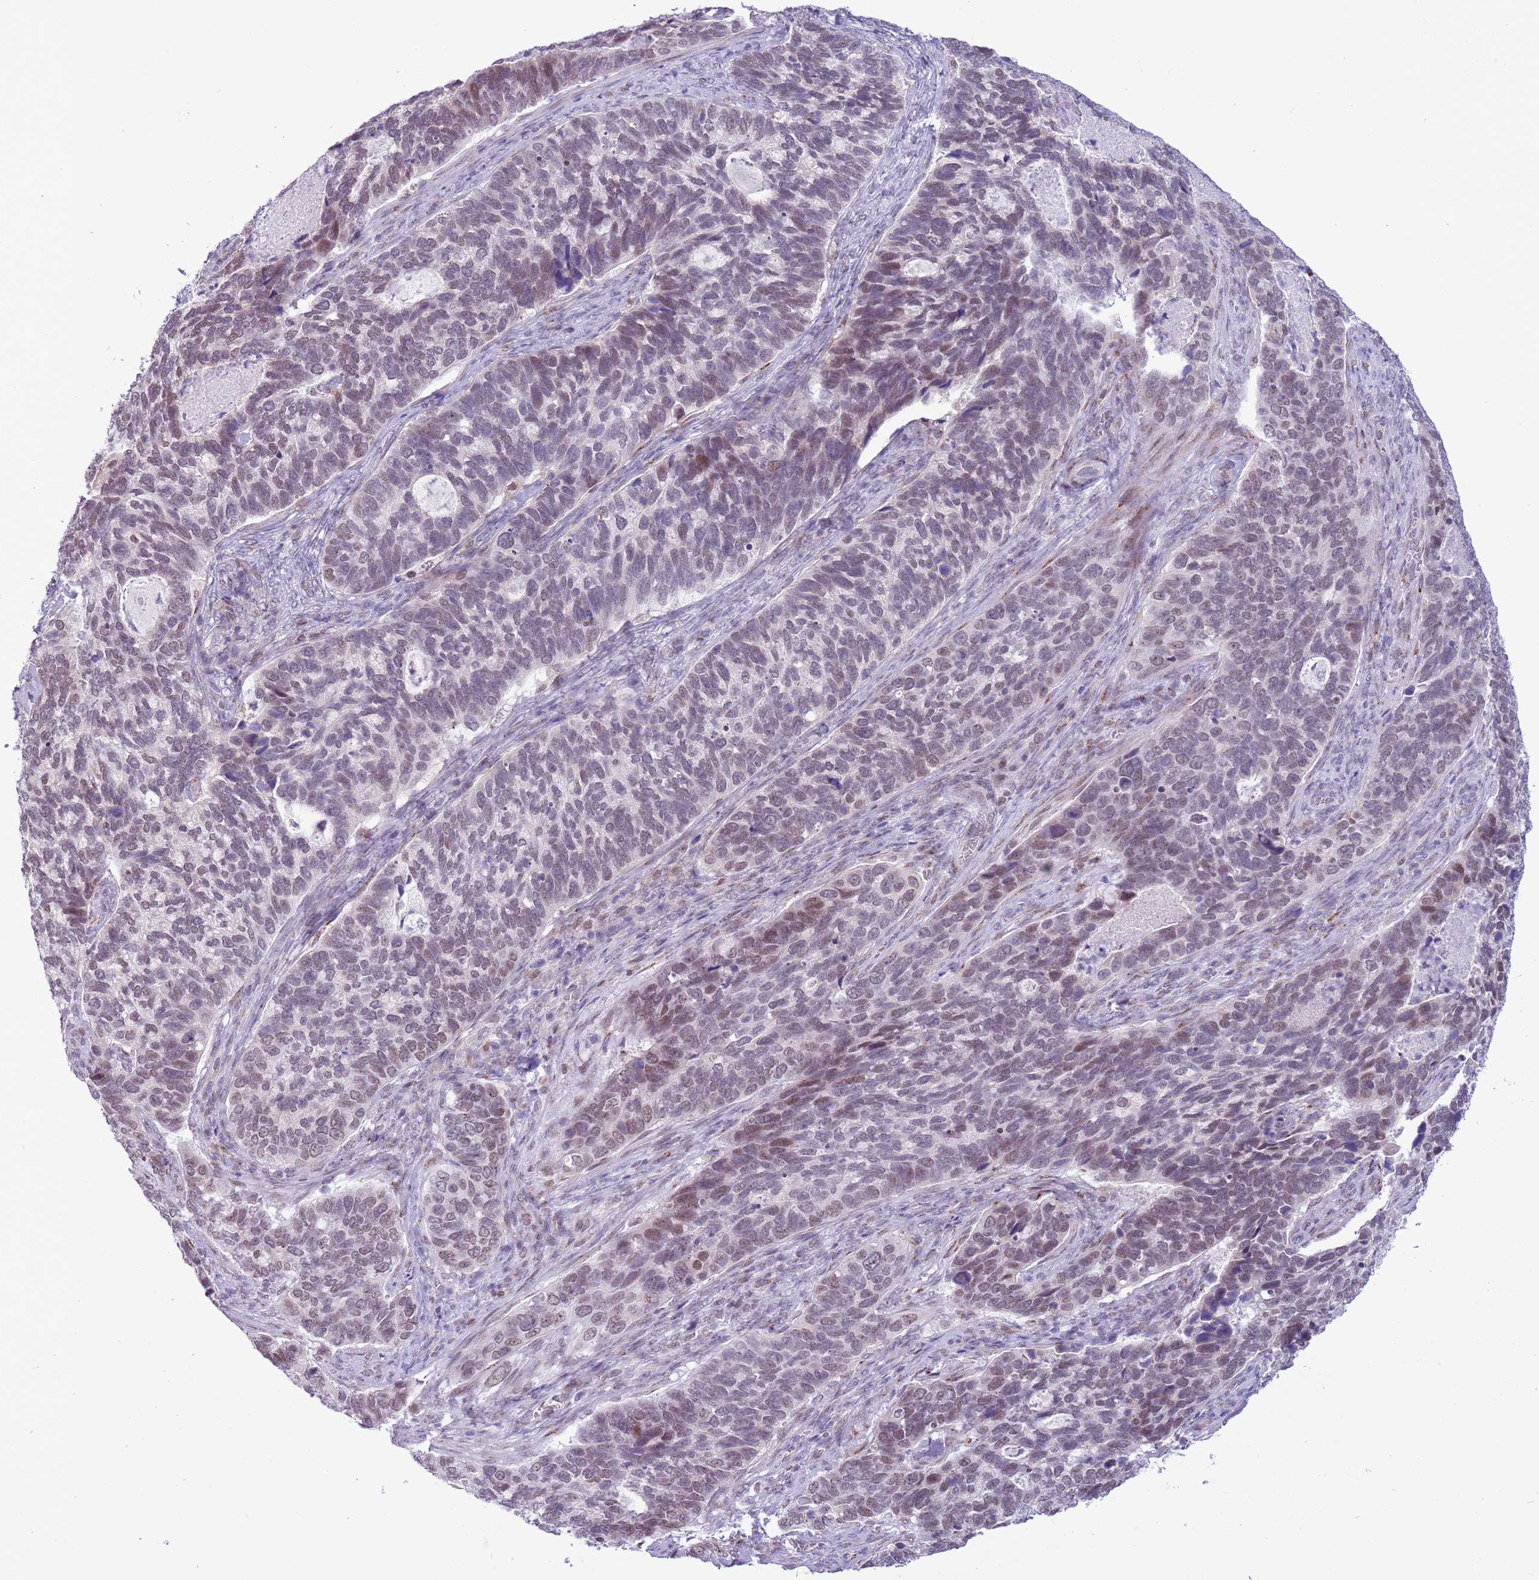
{"staining": {"intensity": "weak", "quantity": "25%-75%", "location": "nuclear"}, "tissue": "cervical cancer", "cell_type": "Tumor cells", "image_type": "cancer", "snomed": [{"axis": "morphology", "description": "Squamous cell carcinoma, NOS"}, {"axis": "topography", "description": "Cervix"}], "caption": "An image of human cervical cancer stained for a protein reveals weak nuclear brown staining in tumor cells.", "gene": "ZNF576", "patient": {"sex": "female", "age": 38}}